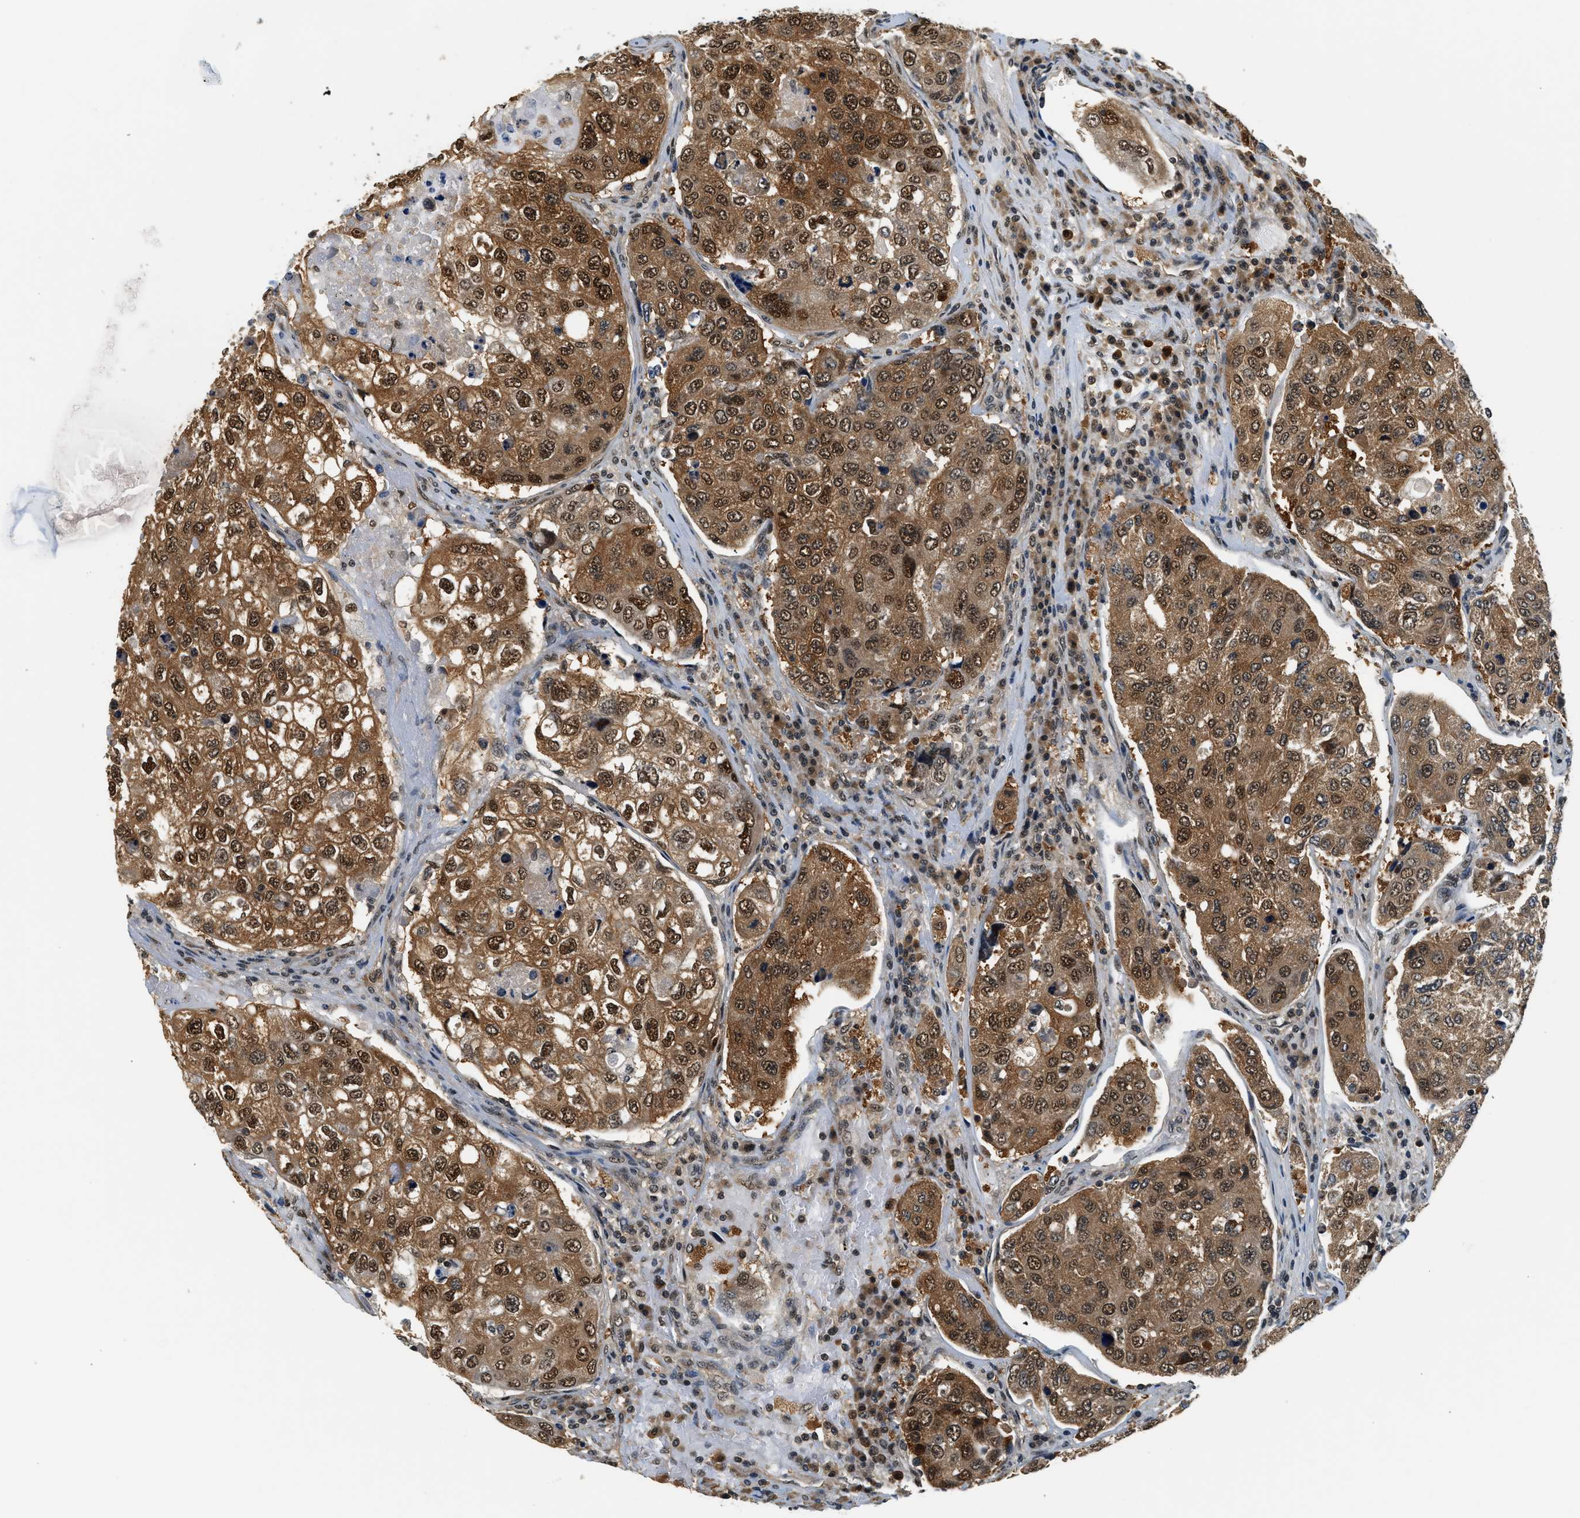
{"staining": {"intensity": "strong", "quantity": ">75%", "location": "cytoplasmic/membranous,nuclear"}, "tissue": "urothelial cancer", "cell_type": "Tumor cells", "image_type": "cancer", "snomed": [{"axis": "morphology", "description": "Urothelial carcinoma, High grade"}, {"axis": "topography", "description": "Lymph node"}, {"axis": "topography", "description": "Urinary bladder"}], "caption": "Urothelial cancer stained with immunohistochemistry shows strong cytoplasmic/membranous and nuclear expression in approximately >75% of tumor cells.", "gene": "PSMD3", "patient": {"sex": "male", "age": 51}}